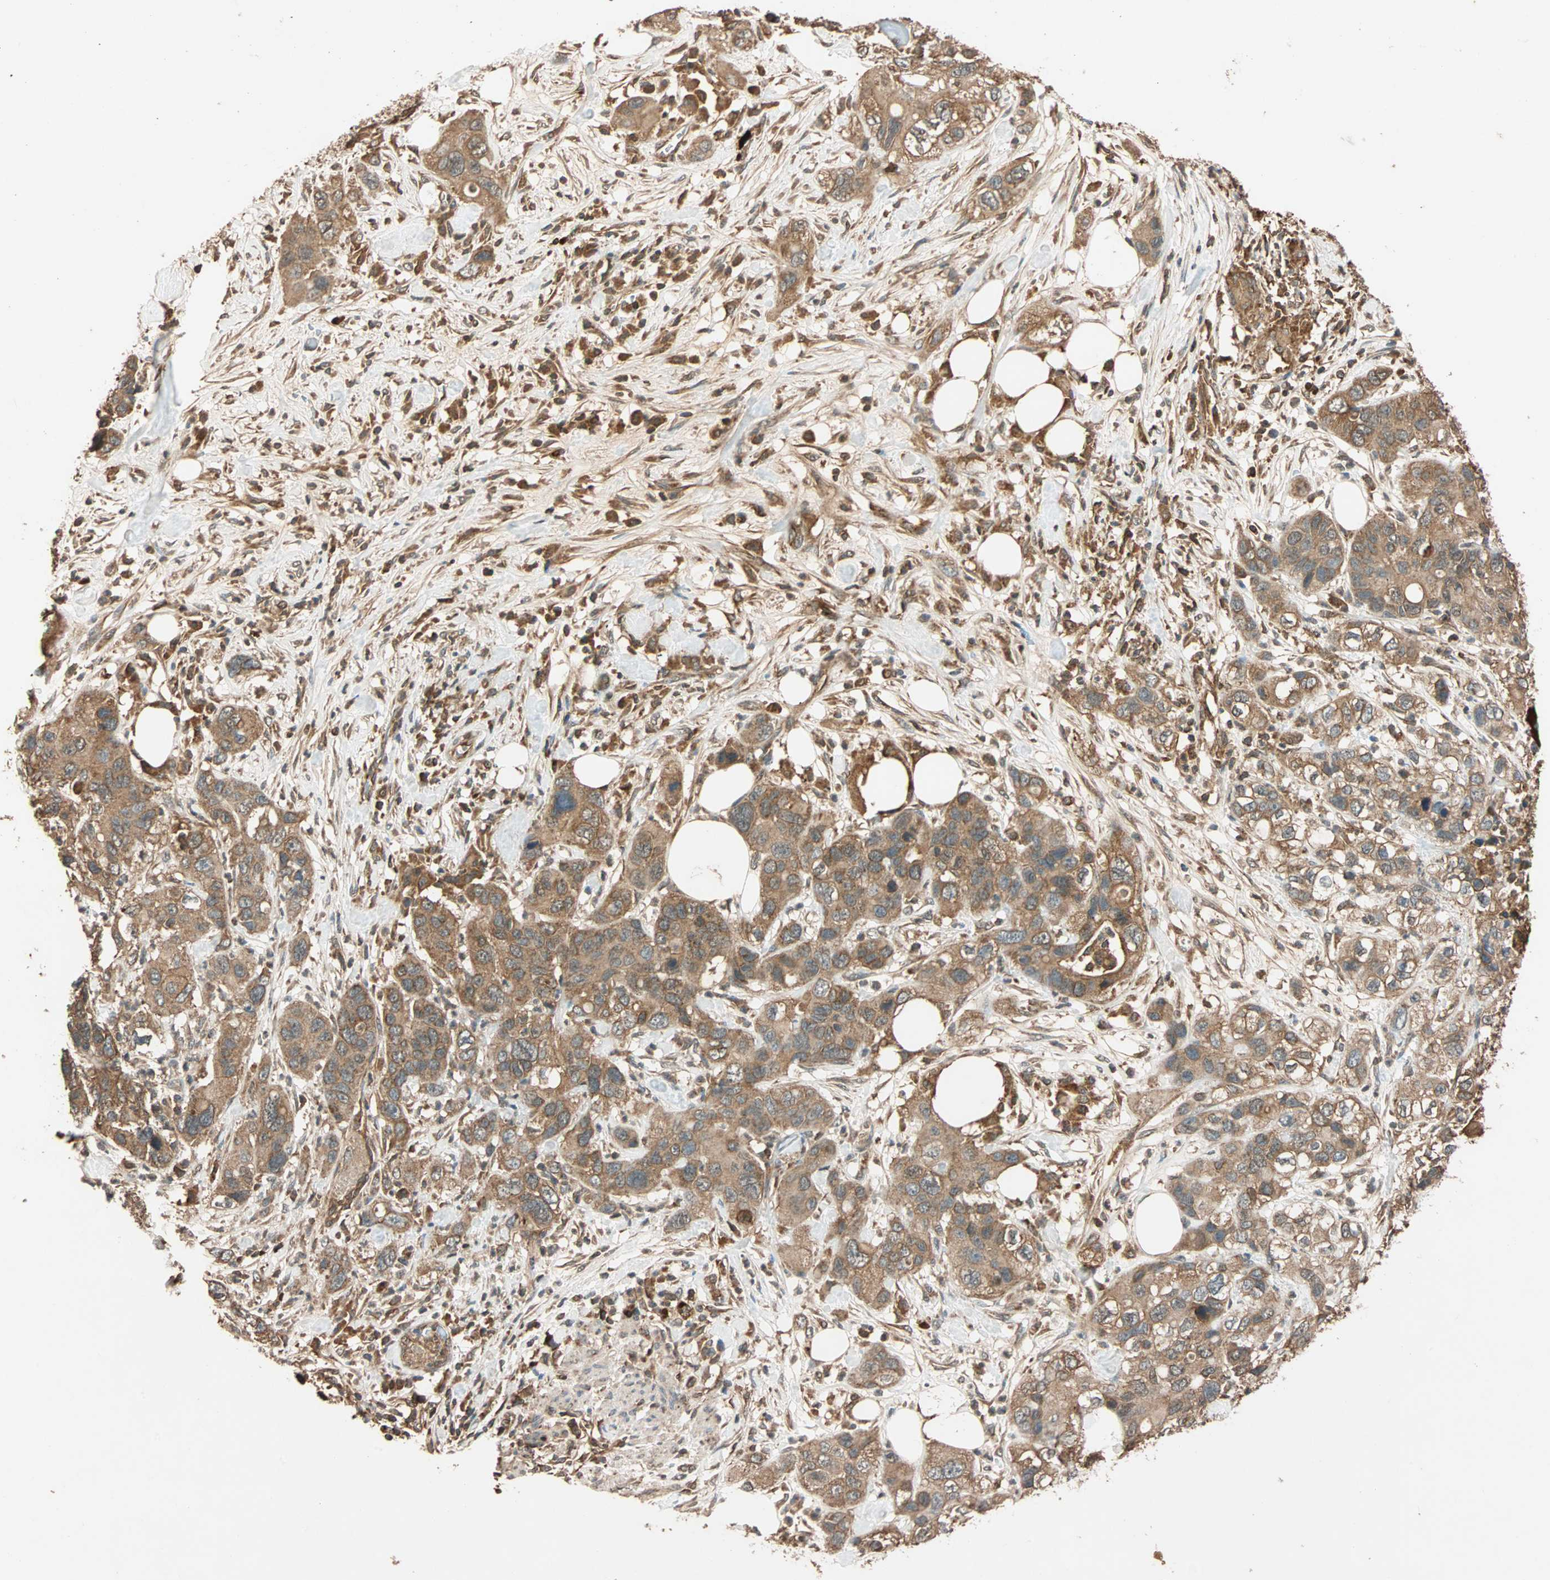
{"staining": {"intensity": "strong", "quantity": ">75%", "location": "cytoplasmic/membranous"}, "tissue": "pancreatic cancer", "cell_type": "Tumor cells", "image_type": "cancer", "snomed": [{"axis": "morphology", "description": "Adenocarcinoma, NOS"}, {"axis": "topography", "description": "Pancreas"}], "caption": "Immunohistochemistry photomicrograph of human adenocarcinoma (pancreatic) stained for a protein (brown), which shows high levels of strong cytoplasmic/membranous expression in approximately >75% of tumor cells.", "gene": "MAPK1", "patient": {"sex": "female", "age": 71}}